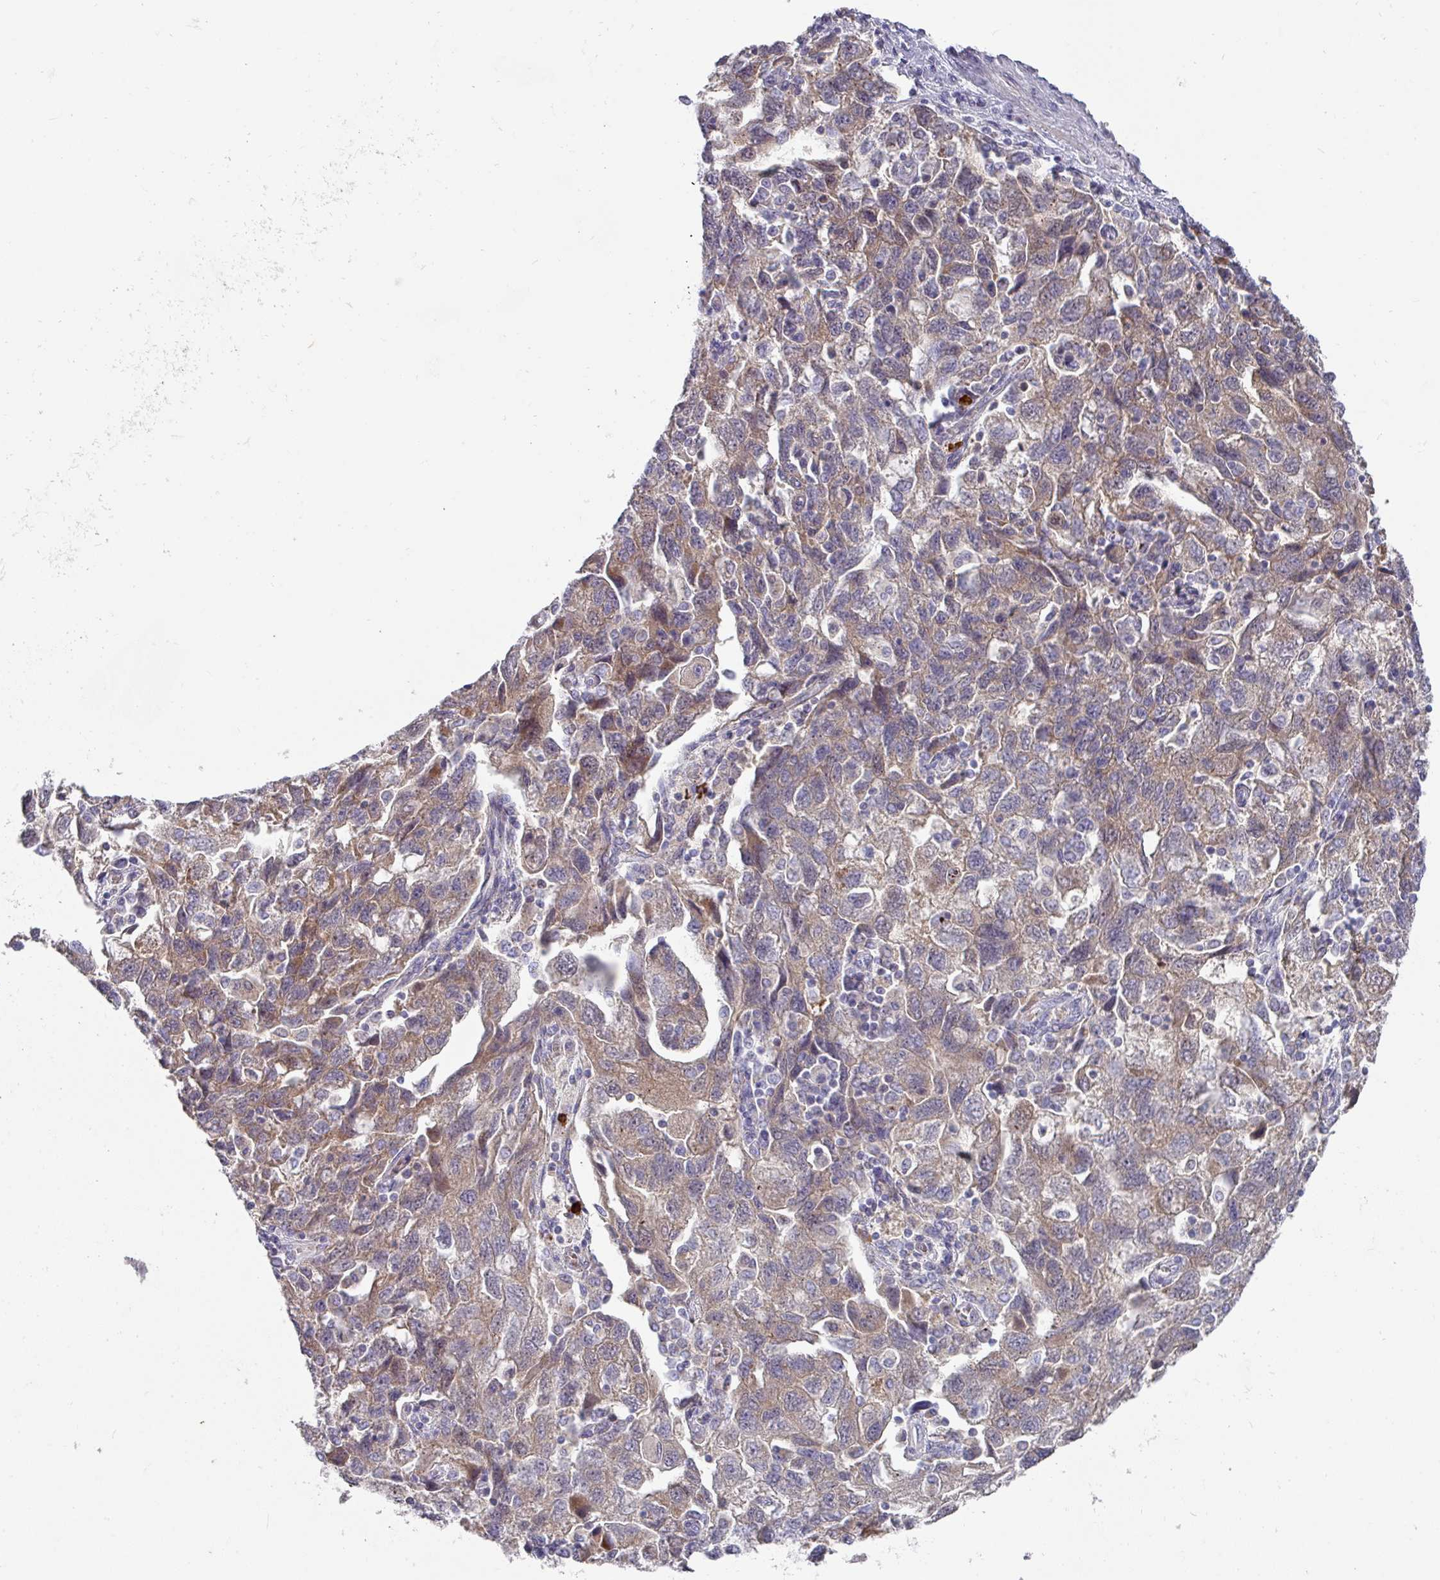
{"staining": {"intensity": "moderate", "quantity": "25%-75%", "location": "cytoplasmic/membranous,nuclear"}, "tissue": "ovarian cancer", "cell_type": "Tumor cells", "image_type": "cancer", "snomed": [{"axis": "morphology", "description": "Carcinoma, NOS"}, {"axis": "morphology", "description": "Cystadenocarcinoma, serous, NOS"}, {"axis": "topography", "description": "Ovary"}], "caption": "Immunohistochemistry image of ovarian cancer stained for a protein (brown), which shows medium levels of moderate cytoplasmic/membranous and nuclear expression in about 25%-75% of tumor cells.", "gene": "IL4R", "patient": {"sex": "female", "age": 69}}